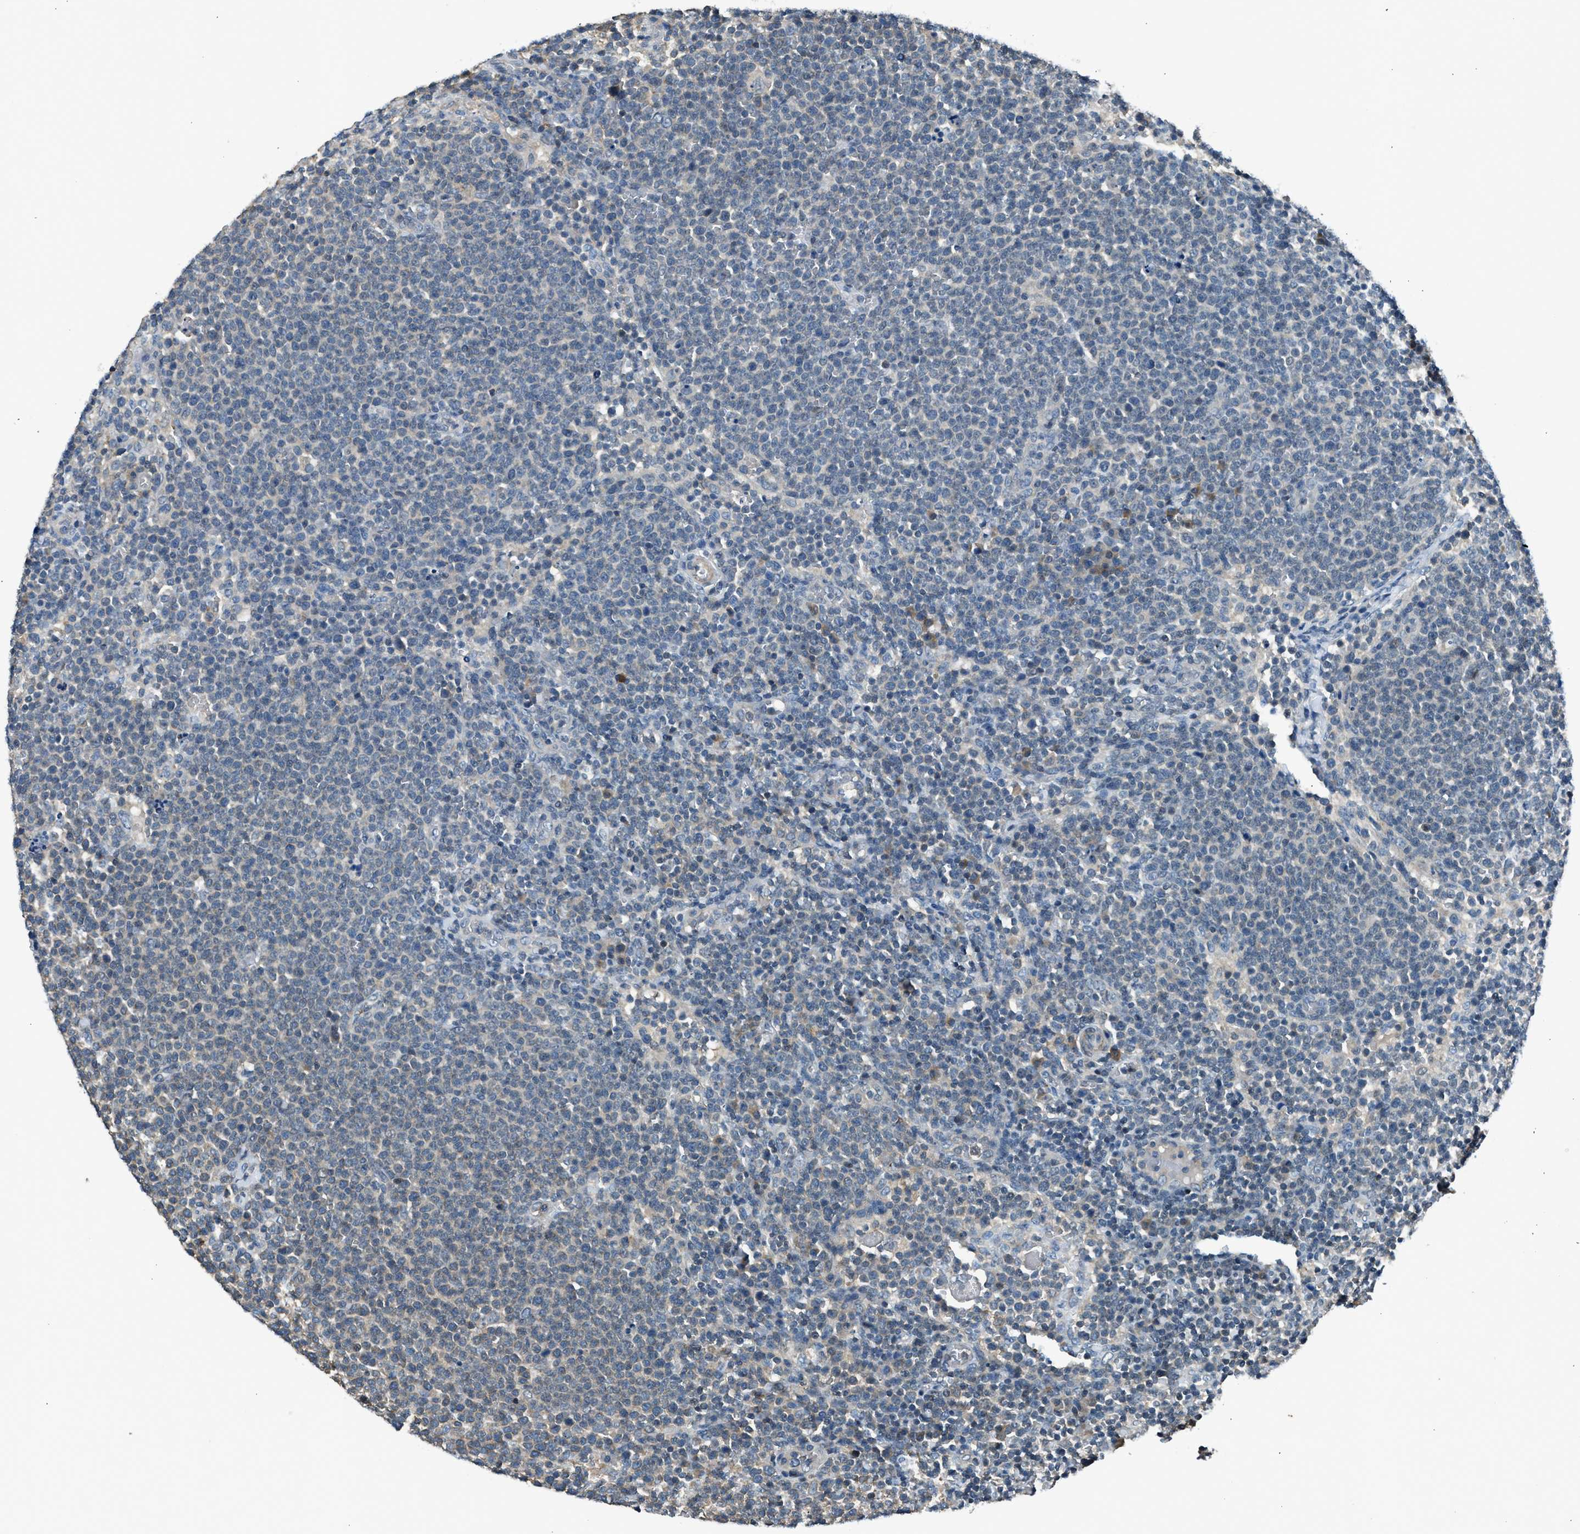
{"staining": {"intensity": "negative", "quantity": "none", "location": "none"}, "tissue": "lymphoma", "cell_type": "Tumor cells", "image_type": "cancer", "snomed": [{"axis": "morphology", "description": "Malignant lymphoma, non-Hodgkin's type, High grade"}, {"axis": "topography", "description": "Lymph node"}], "caption": "The photomicrograph exhibits no significant staining in tumor cells of lymphoma.", "gene": "LMLN", "patient": {"sex": "male", "age": 61}}